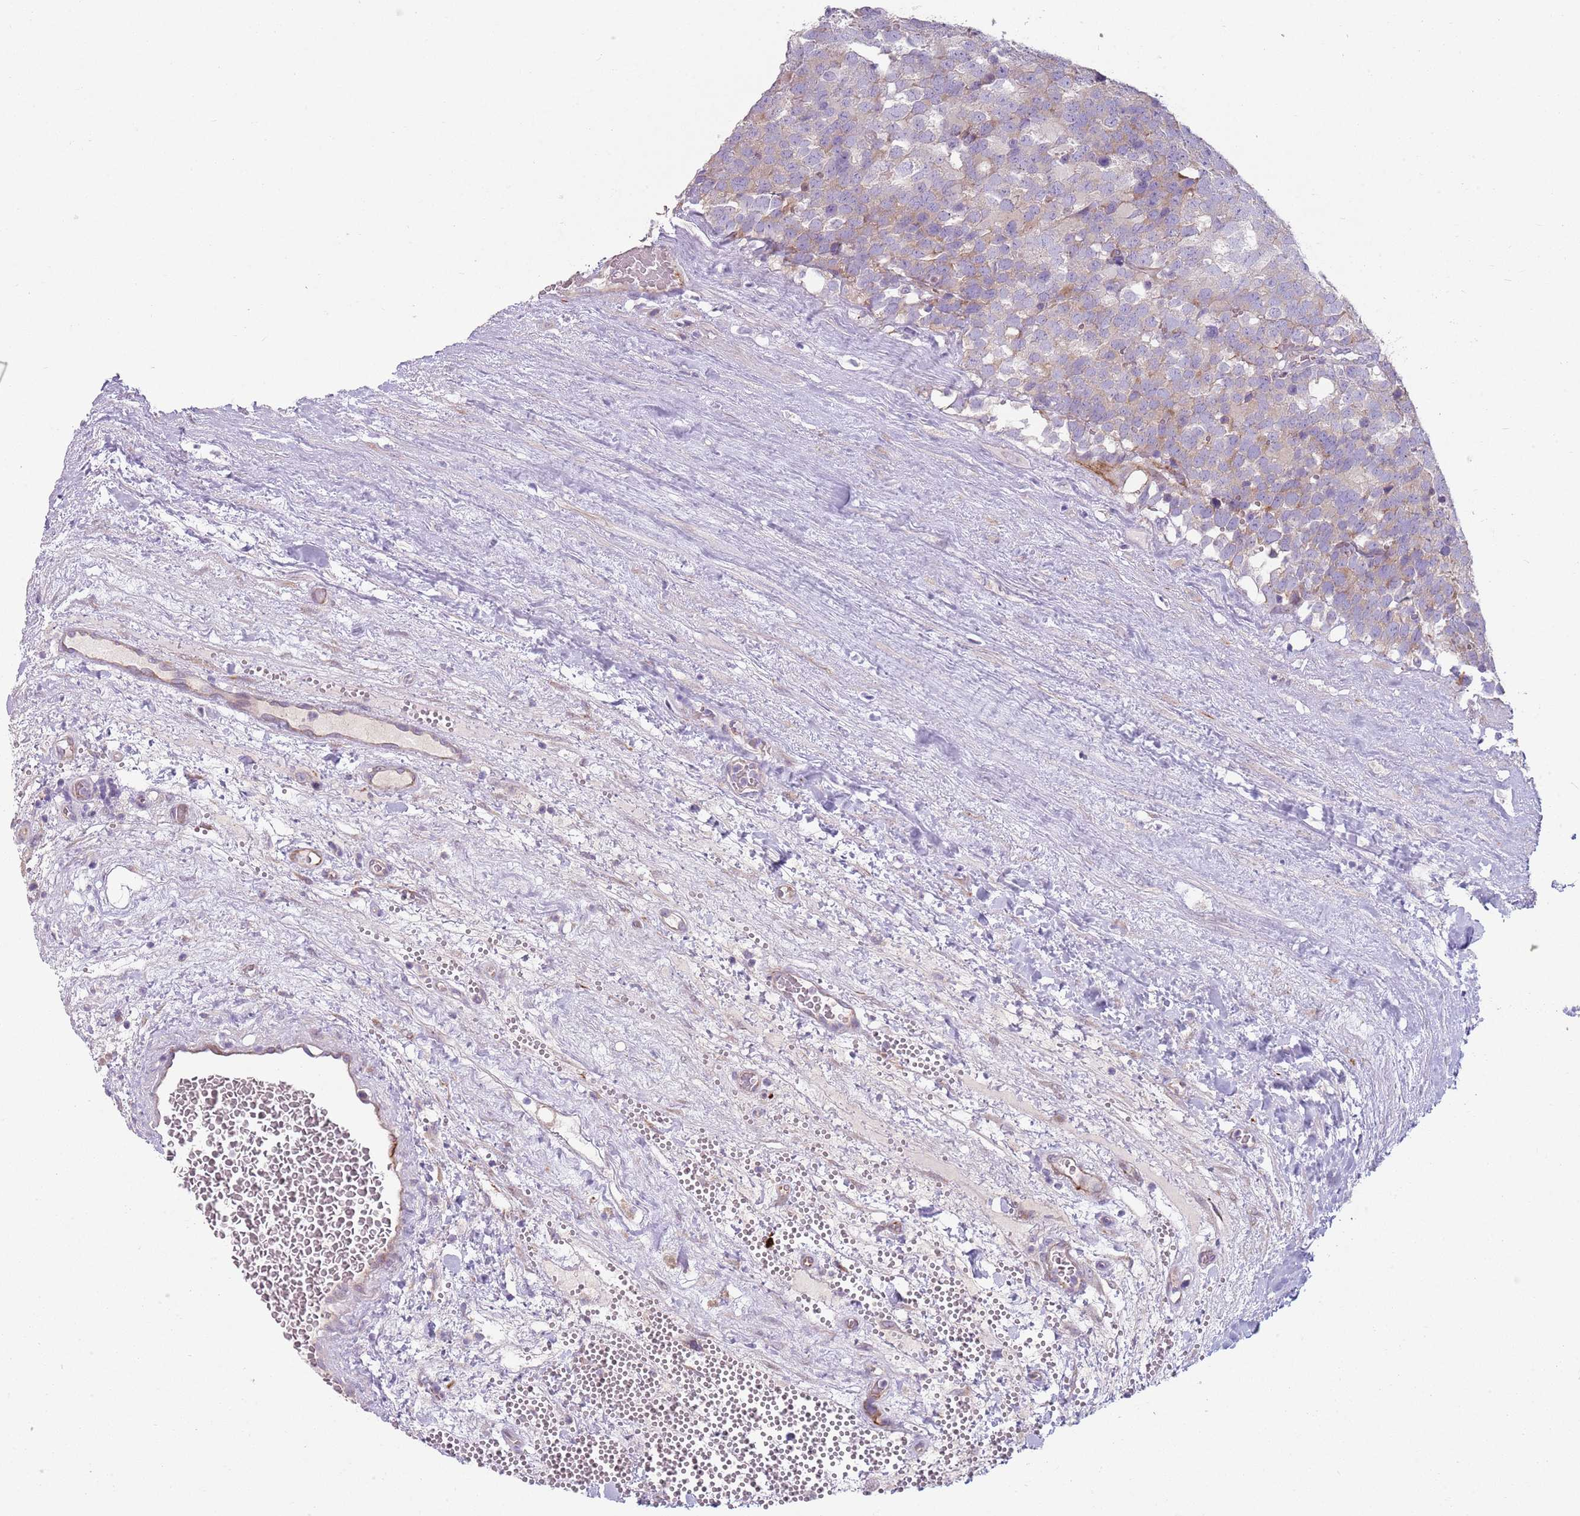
{"staining": {"intensity": "negative", "quantity": "none", "location": "none"}, "tissue": "testis cancer", "cell_type": "Tumor cells", "image_type": "cancer", "snomed": [{"axis": "morphology", "description": "Seminoma, NOS"}, {"axis": "topography", "description": "Testis"}], "caption": "An image of testis cancer stained for a protein displays no brown staining in tumor cells.", "gene": "ZNF583", "patient": {"sex": "male", "age": 71}}